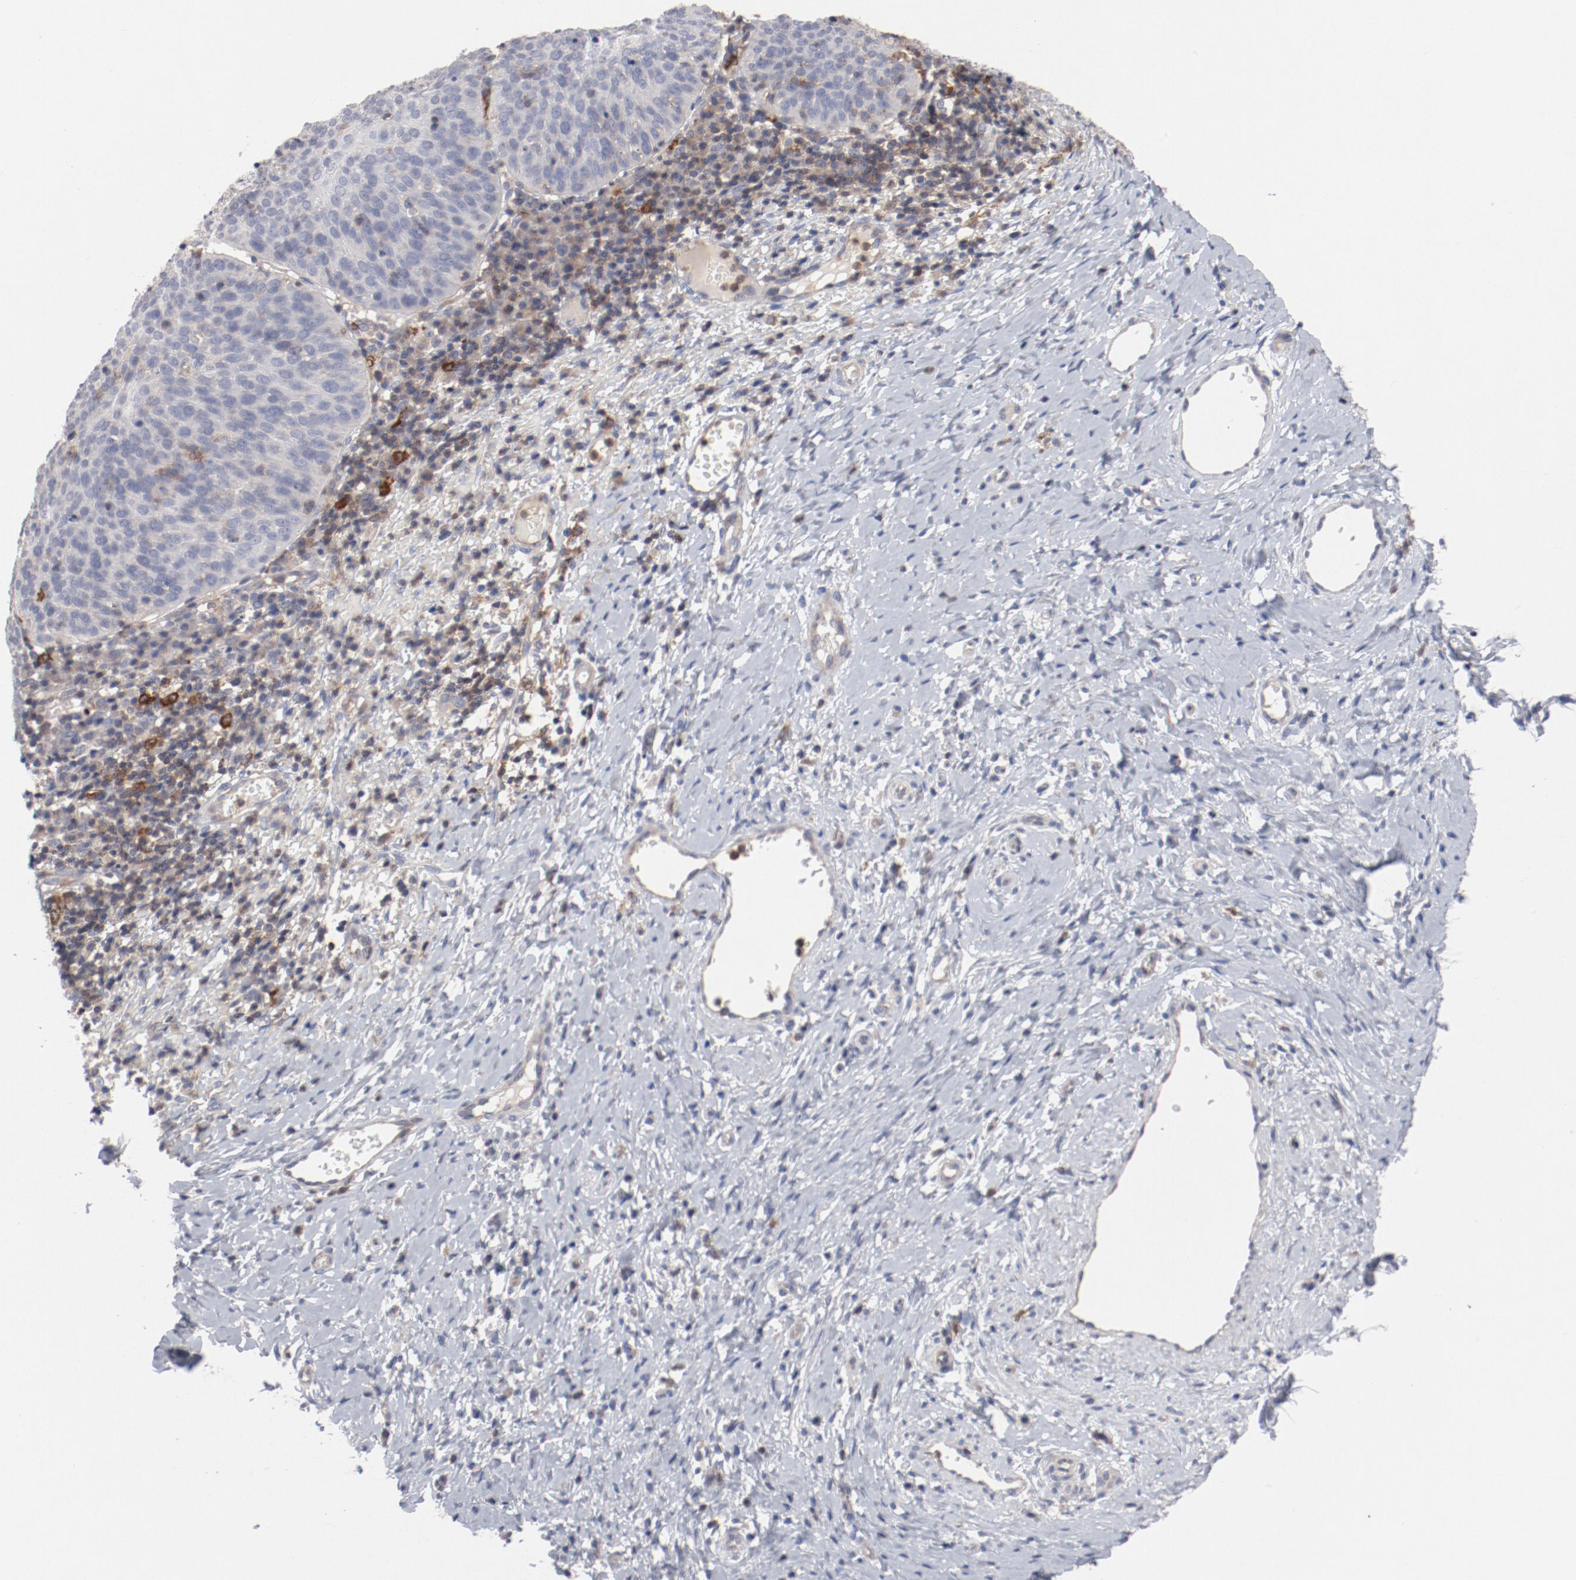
{"staining": {"intensity": "negative", "quantity": "none", "location": "none"}, "tissue": "cervical cancer", "cell_type": "Tumor cells", "image_type": "cancer", "snomed": [{"axis": "morphology", "description": "Normal tissue, NOS"}, {"axis": "morphology", "description": "Squamous cell carcinoma, NOS"}, {"axis": "topography", "description": "Cervix"}], "caption": "A high-resolution photomicrograph shows immunohistochemistry staining of cervical cancer, which shows no significant staining in tumor cells.", "gene": "CBL", "patient": {"sex": "female", "age": 39}}